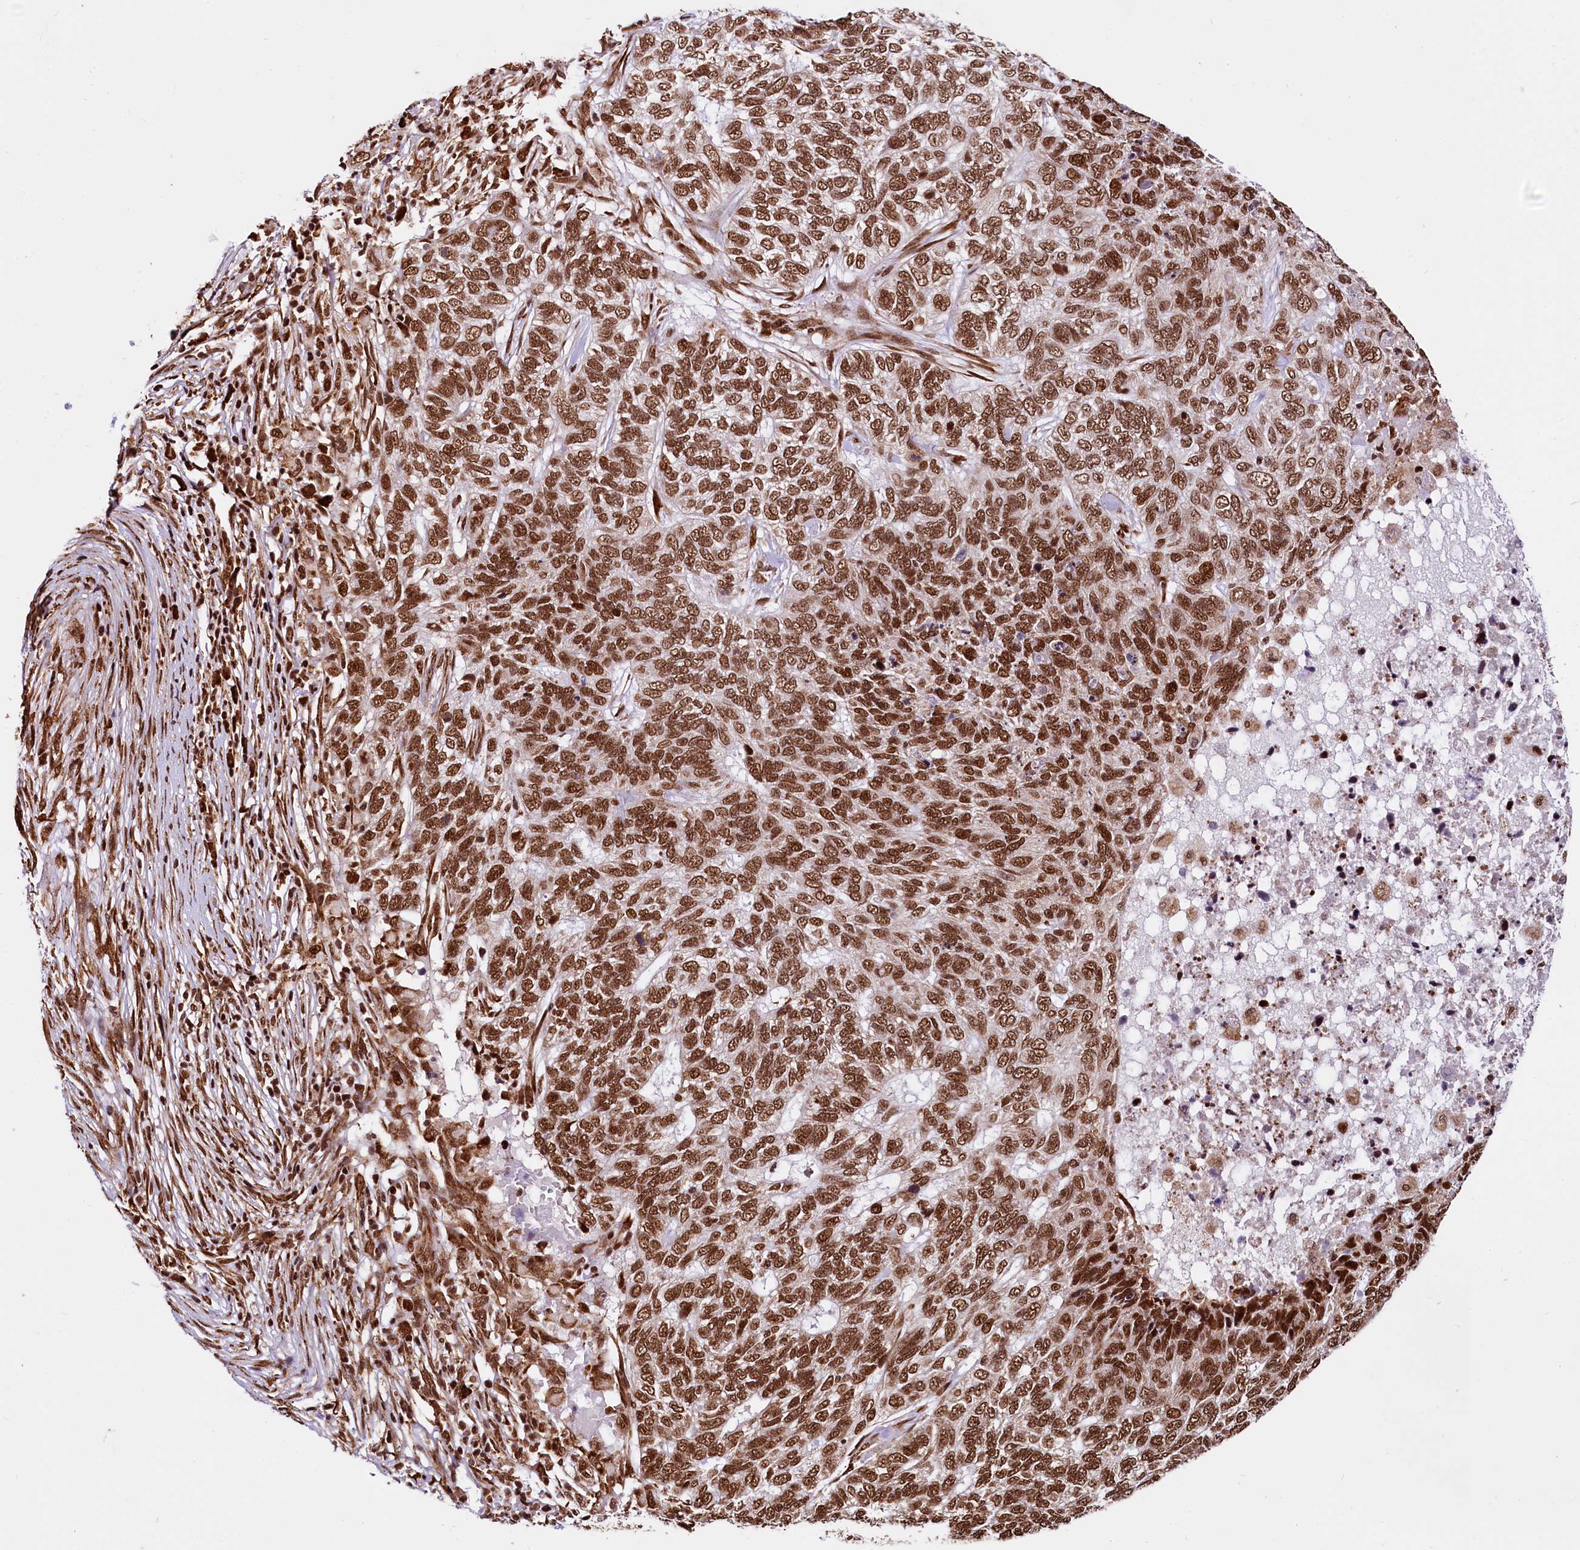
{"staining": {"intensity": "moderate", "quantity": ">75%", "location": "nuclear"}, "tissue": "skin cancer", "cell_type": "Tumor cells", "image_type": "cancer", "snomed": [{"axis": "morphology", "description": "Basal cell carcinoma"}, {"axis": "topography", "description": "Skin"}], "caption": "Immunohistochemistry (IHC) micrograph of human skin cancer stained for a protein (brown), which demonstrates medium levels of moderate nuclear expression in about >75% of tumor cells.", "gene": "PDS5B", "patient": {"sex": "female", "age": 65}}